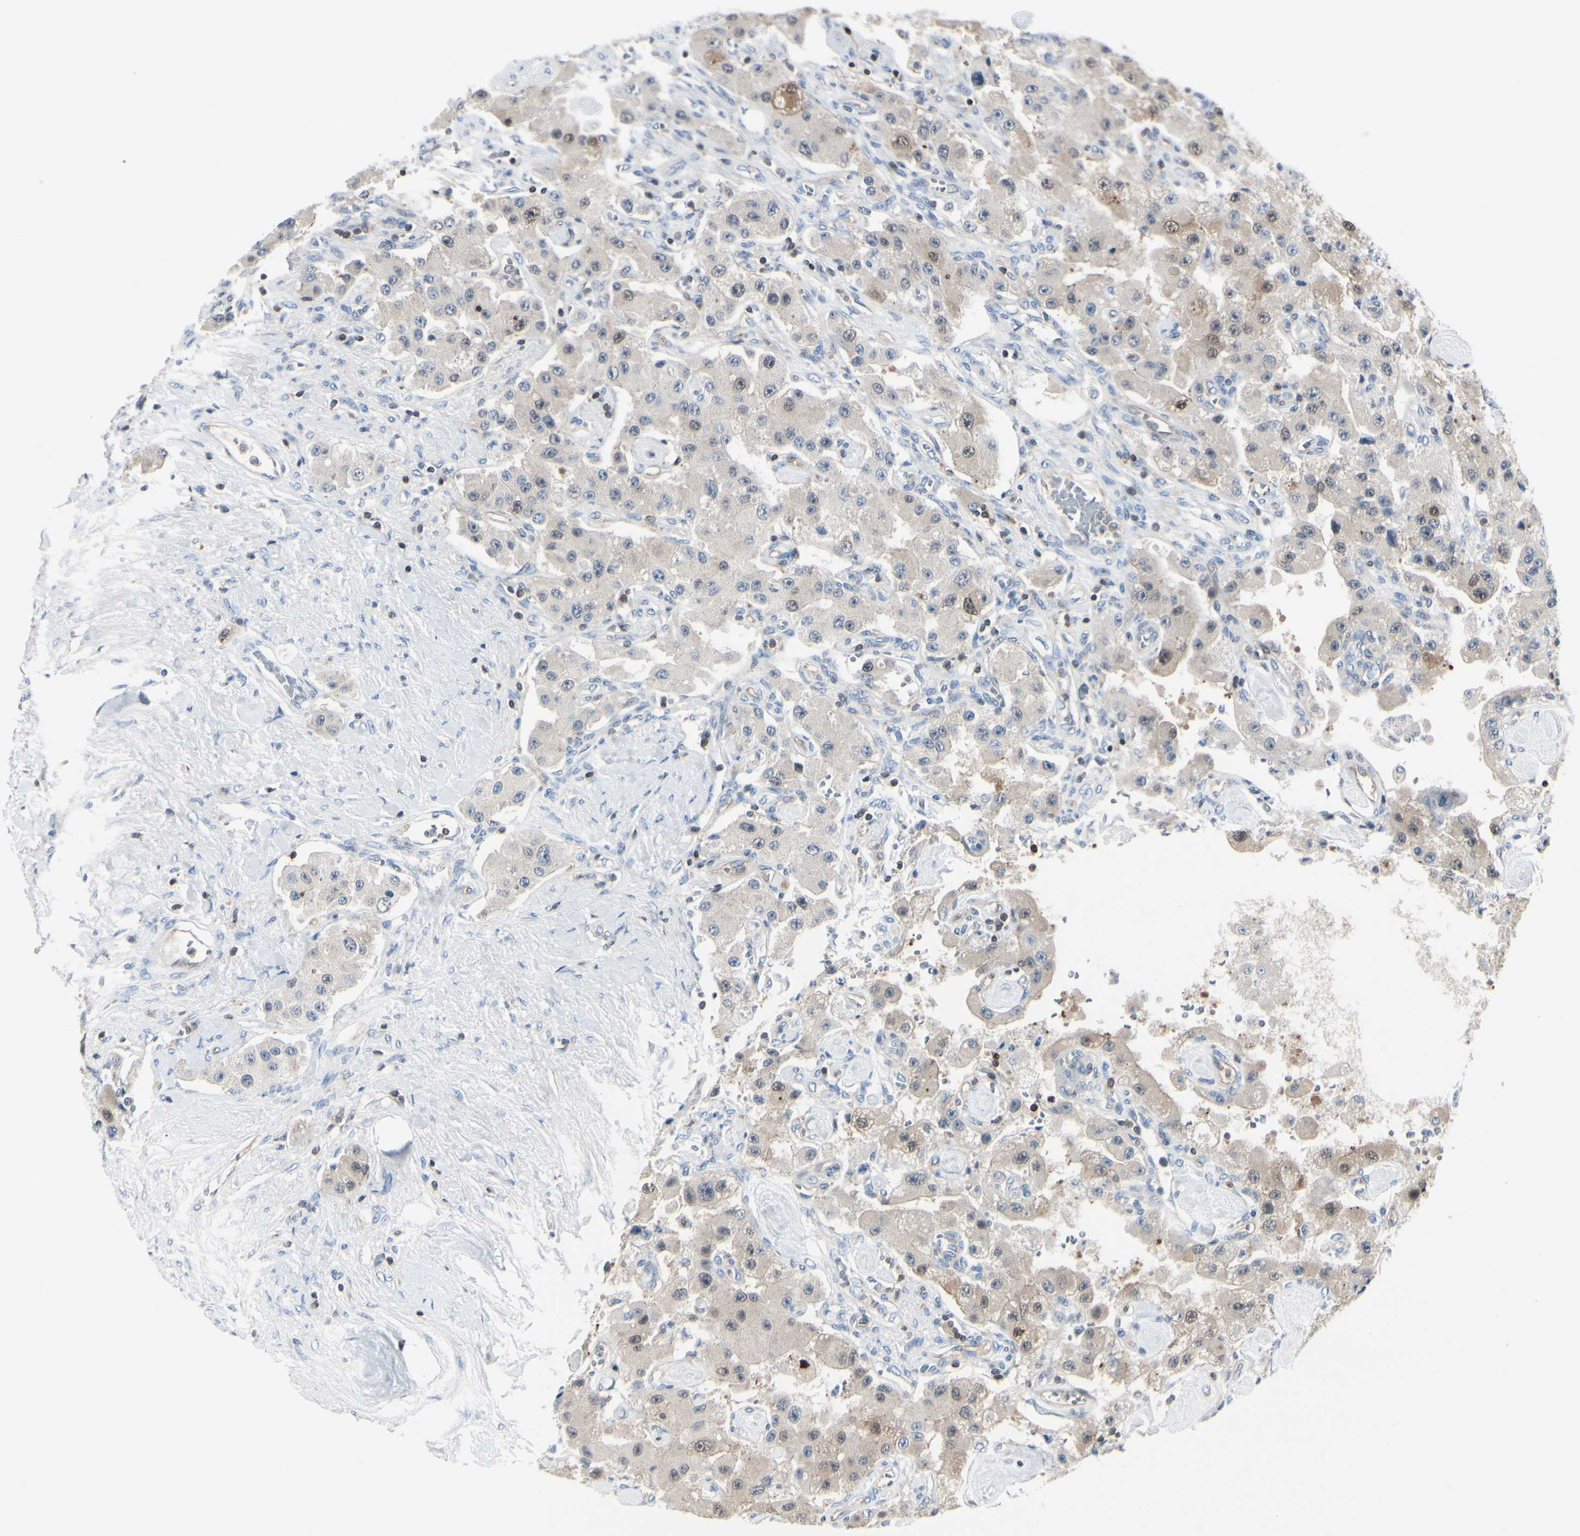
{"staining": {"intensity": "weak", "quantity": "25%-75%", "location": "cytoplasmic/membranous"}, "tissue": "carcinoid", "cell_type": "Tumor cells", "image_type": "cancer", "snomed": [{"axis": "morphology", "description": "Carcinoid, malignant, NOS"}, {"axis": "topography", "description": "Pancreas"}], "caption": "This photomicrograph reveals IHC staining of carcinoid, with low weak cytoplasmic/membranous staining in about 25%-75% of tumor cells.", "gene": "SLC9A3R1", "patient": {"sex": "male", "age": 41}}